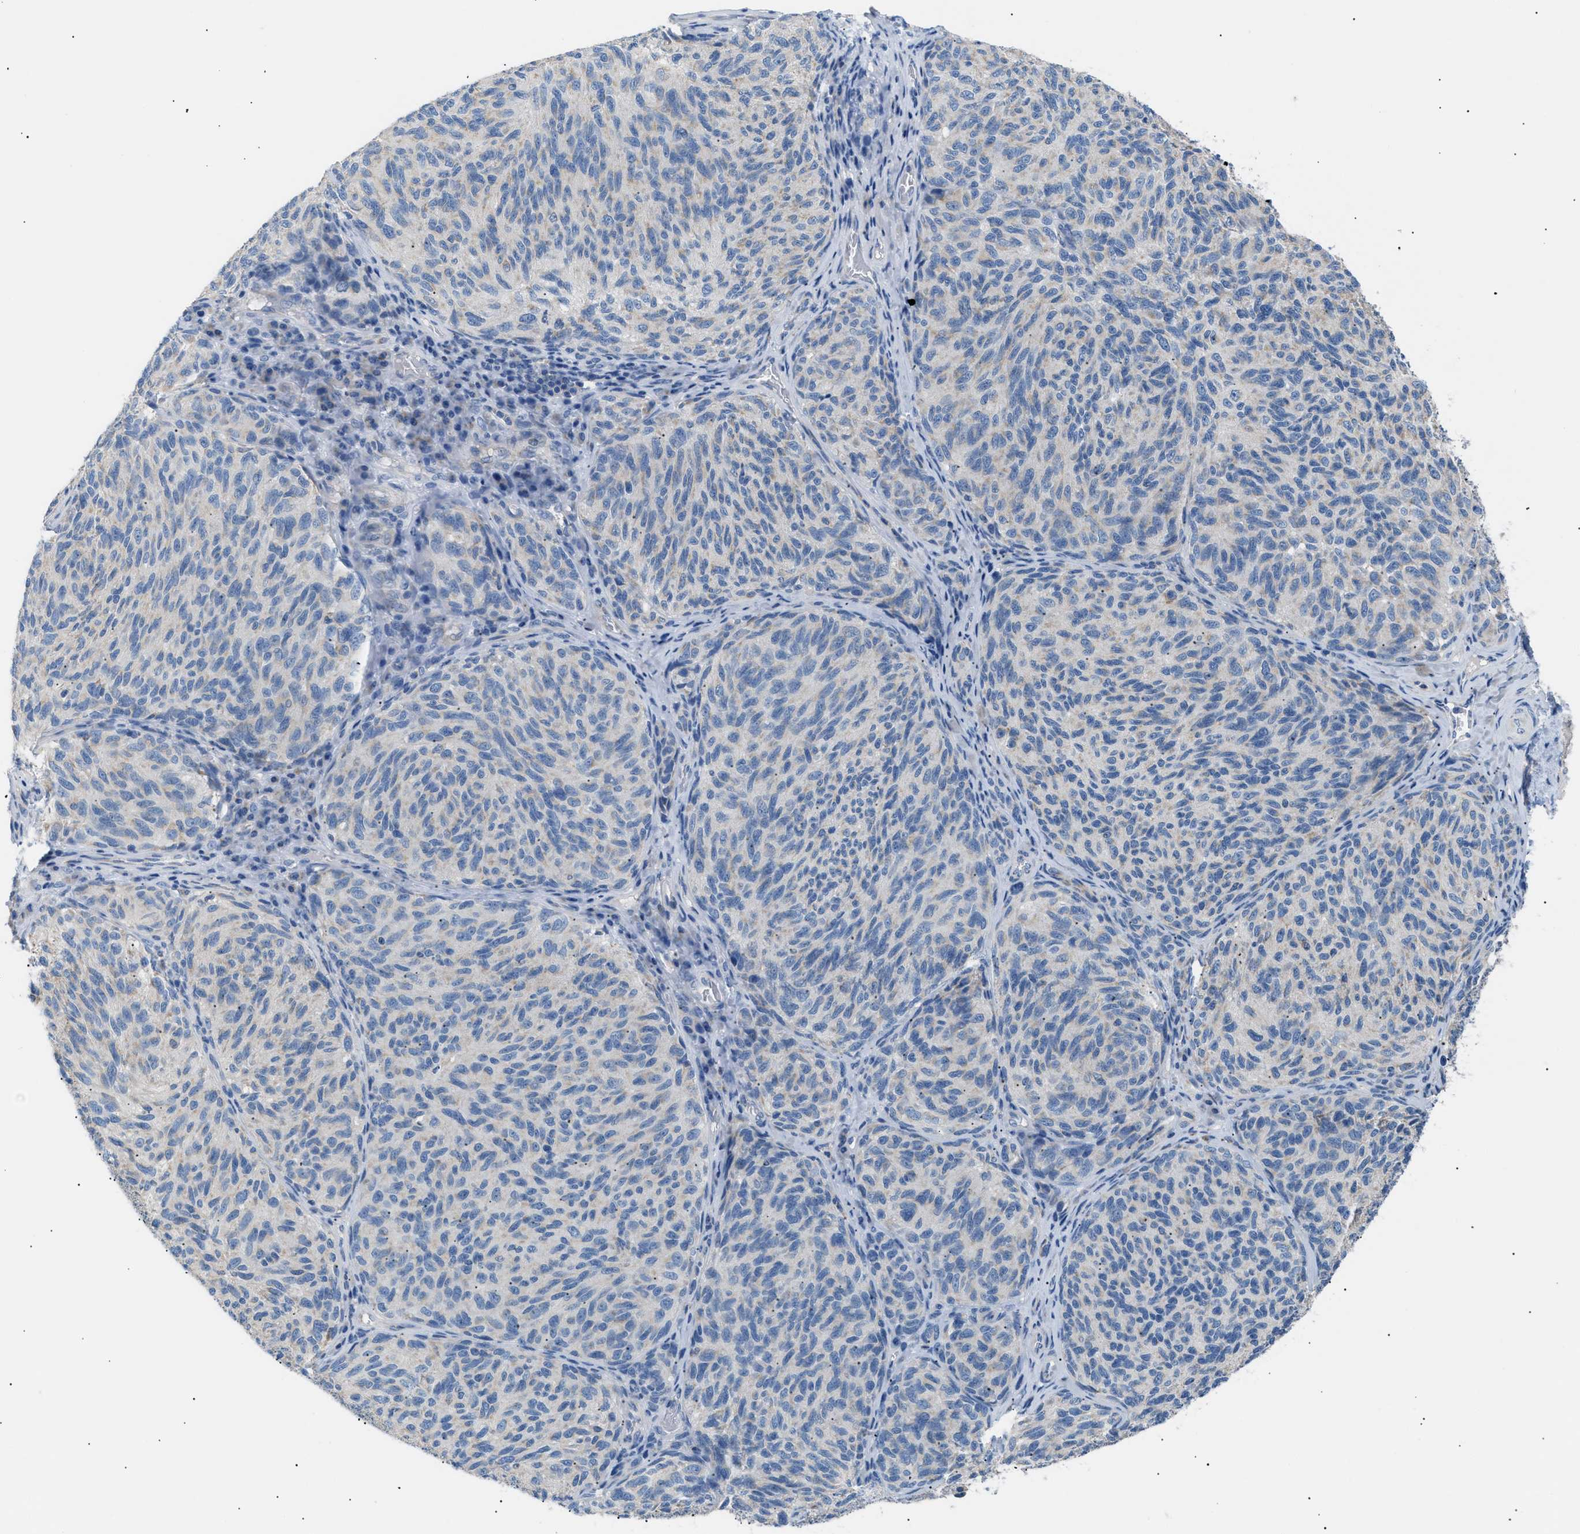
{"staining": {"intensity": "negative", "quantity": "none", "location": "none"}, "tissue": "melanoma", "cell_type": "Tumor cells", "image_type": "cancer", "snomed": [{"axis": "morphology", "description": "Malignant melanoma, NOS"}, {"axis": "topography", "description": "Skin"}], "caption": "Immunohistochemical staining of melanoma demonstrates no significant positivity in tumor cells.", "gene": "ILDR1", "patient": {"sex": "female", "age": 73}}